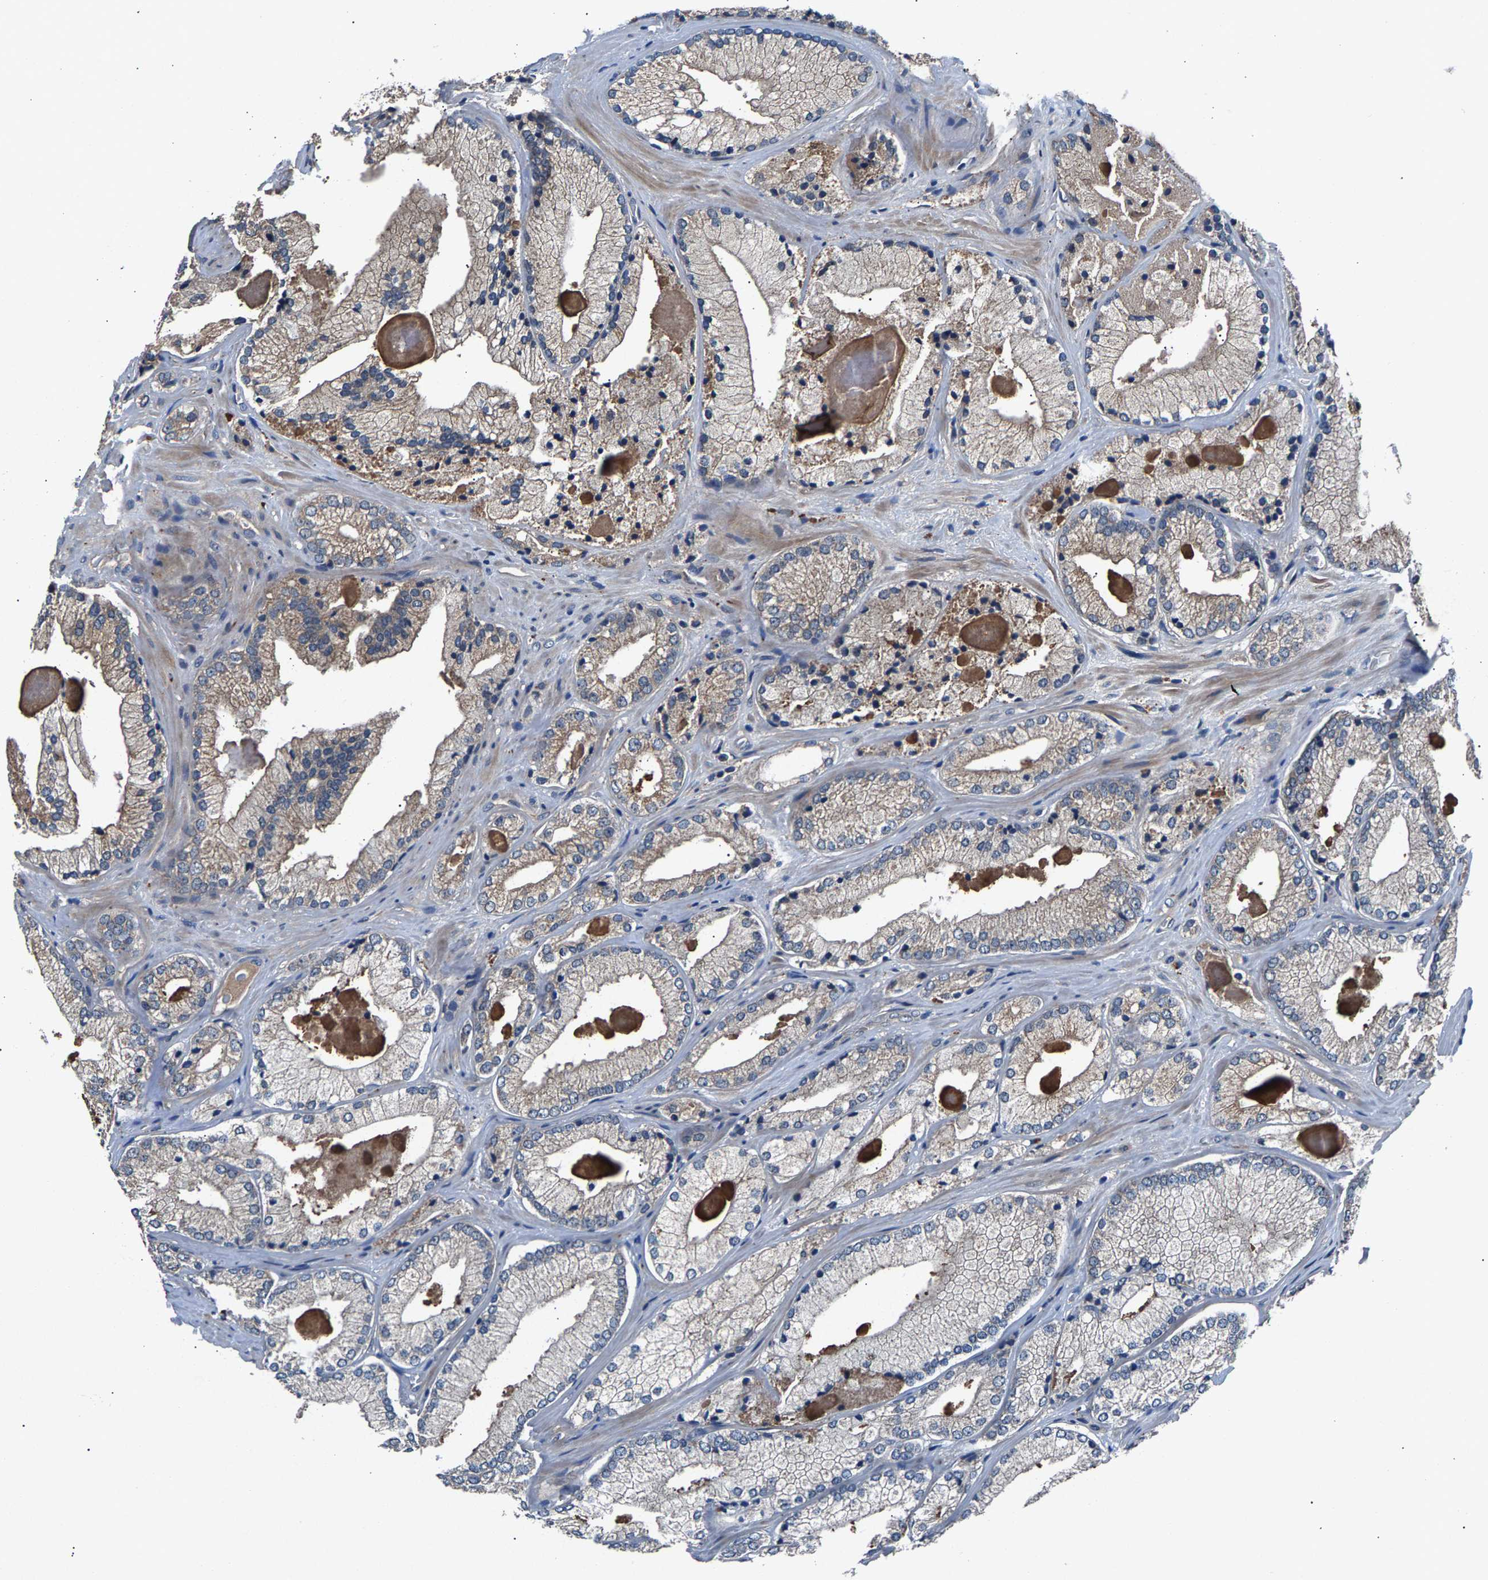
{"staining": {"intensity": "weak", "quantity": "25%-75%", "location": "cytoplasmic/membranous"}, "tissue": "prostate cancer", "cell_type": "Tumor cells", "image_type": "cancer", "snomed": [{"axis": "morphology", "description": "Adenocarcinoma, Low grade"}, {"axis": "topography", "description": "Prostate"}], "caption": "Immunohistochemistry (DAB (3,3'-diaminobenzidine)) staining of human adenocarcinoma (low-grade) (prostate) exhibits weak cytoplasmic/membranous protein staining in approximately 25%-75% of tumor cells. Nuclei are stained in blue.", "gene": "PRXL2C", "patient": {"sex": "male", "age": 65}}